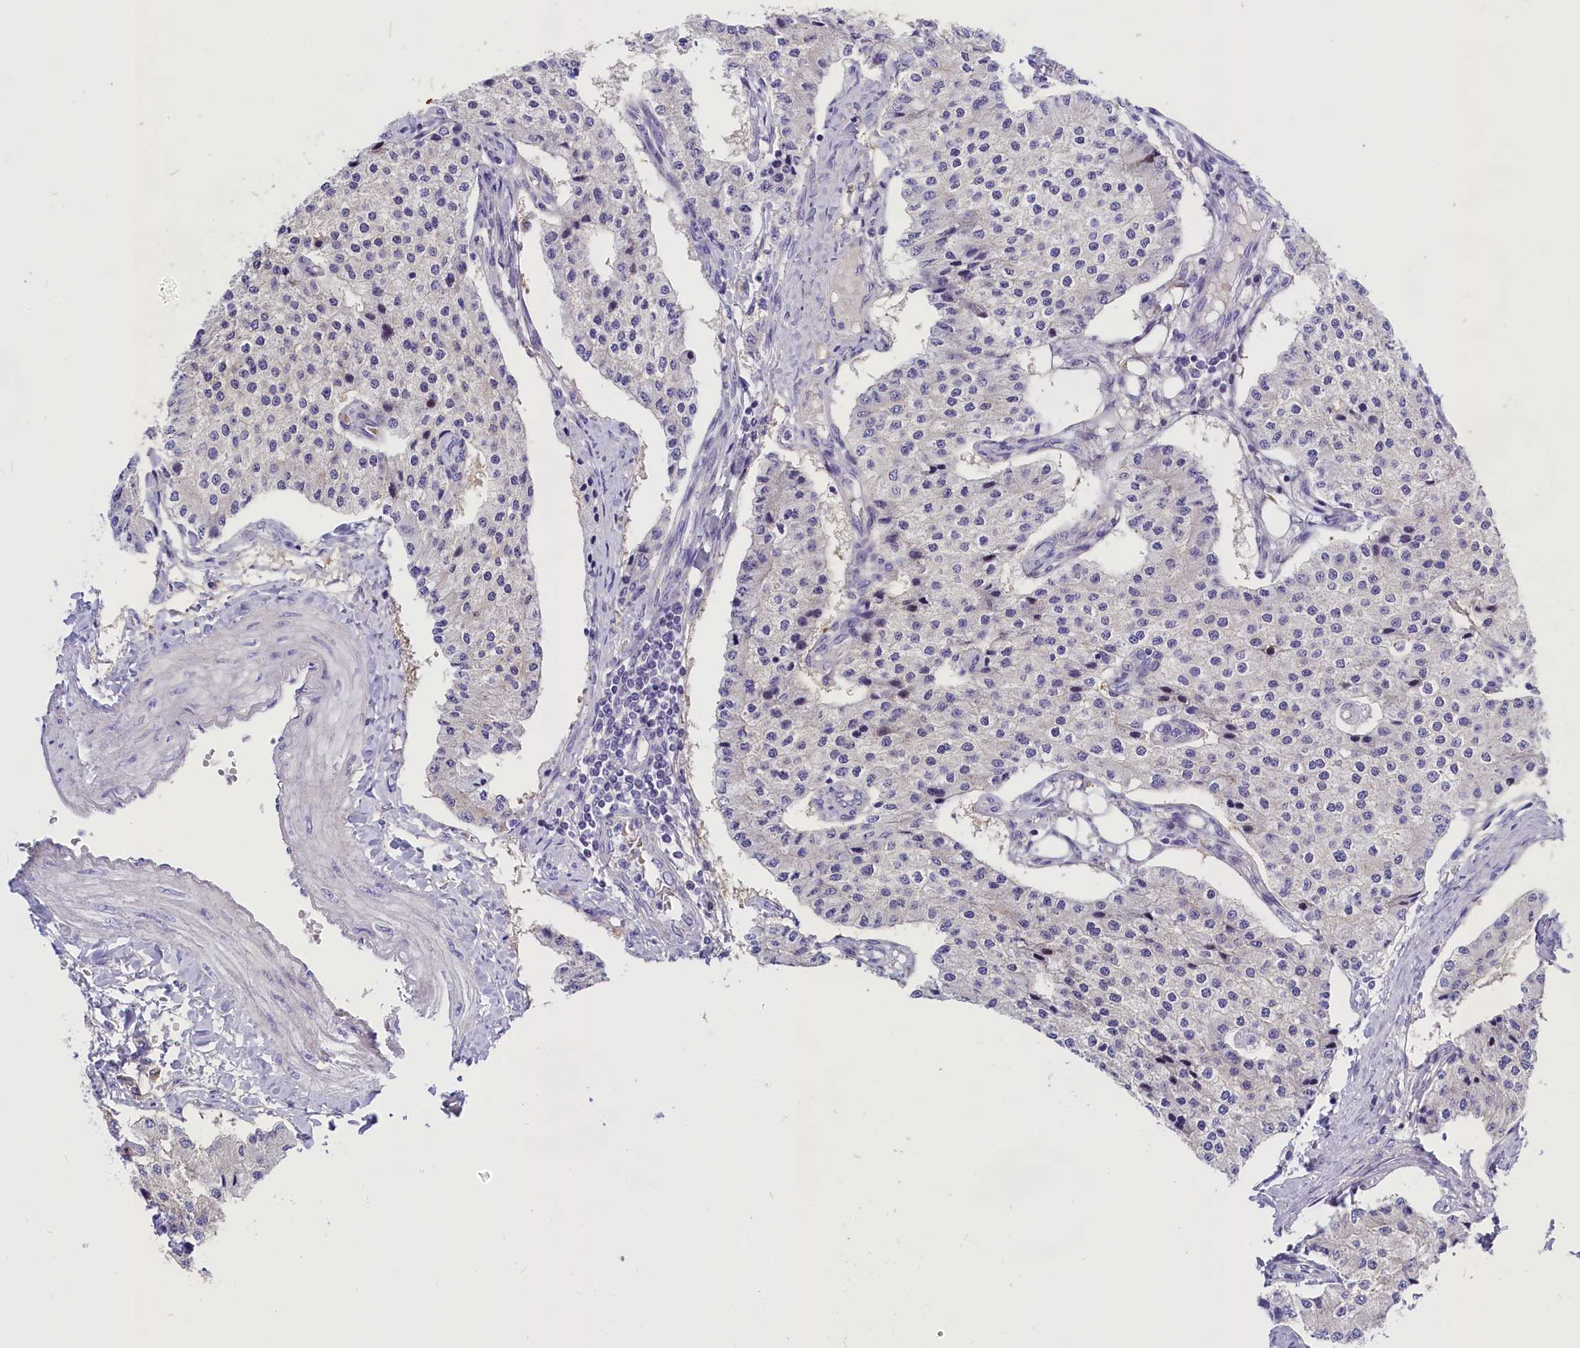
{"staining": {"intensity": "negative", "quantity": "none", "location": "none"}, "tissue": "carcinoid", "cell_type": "Tumor cells", "image_type": "cancer", "snomed": [{"axis": "morphology", "description": "Carcinoid, malignant, NOS"}, {"axis": "topography", "description": "Colon"}], "caption": "Immunohistochemical staining of carcinoid shows no significant staining in tumor cells.", "gene": "PPP1R13L", "patient": {"sex": "female", "age": 52}}